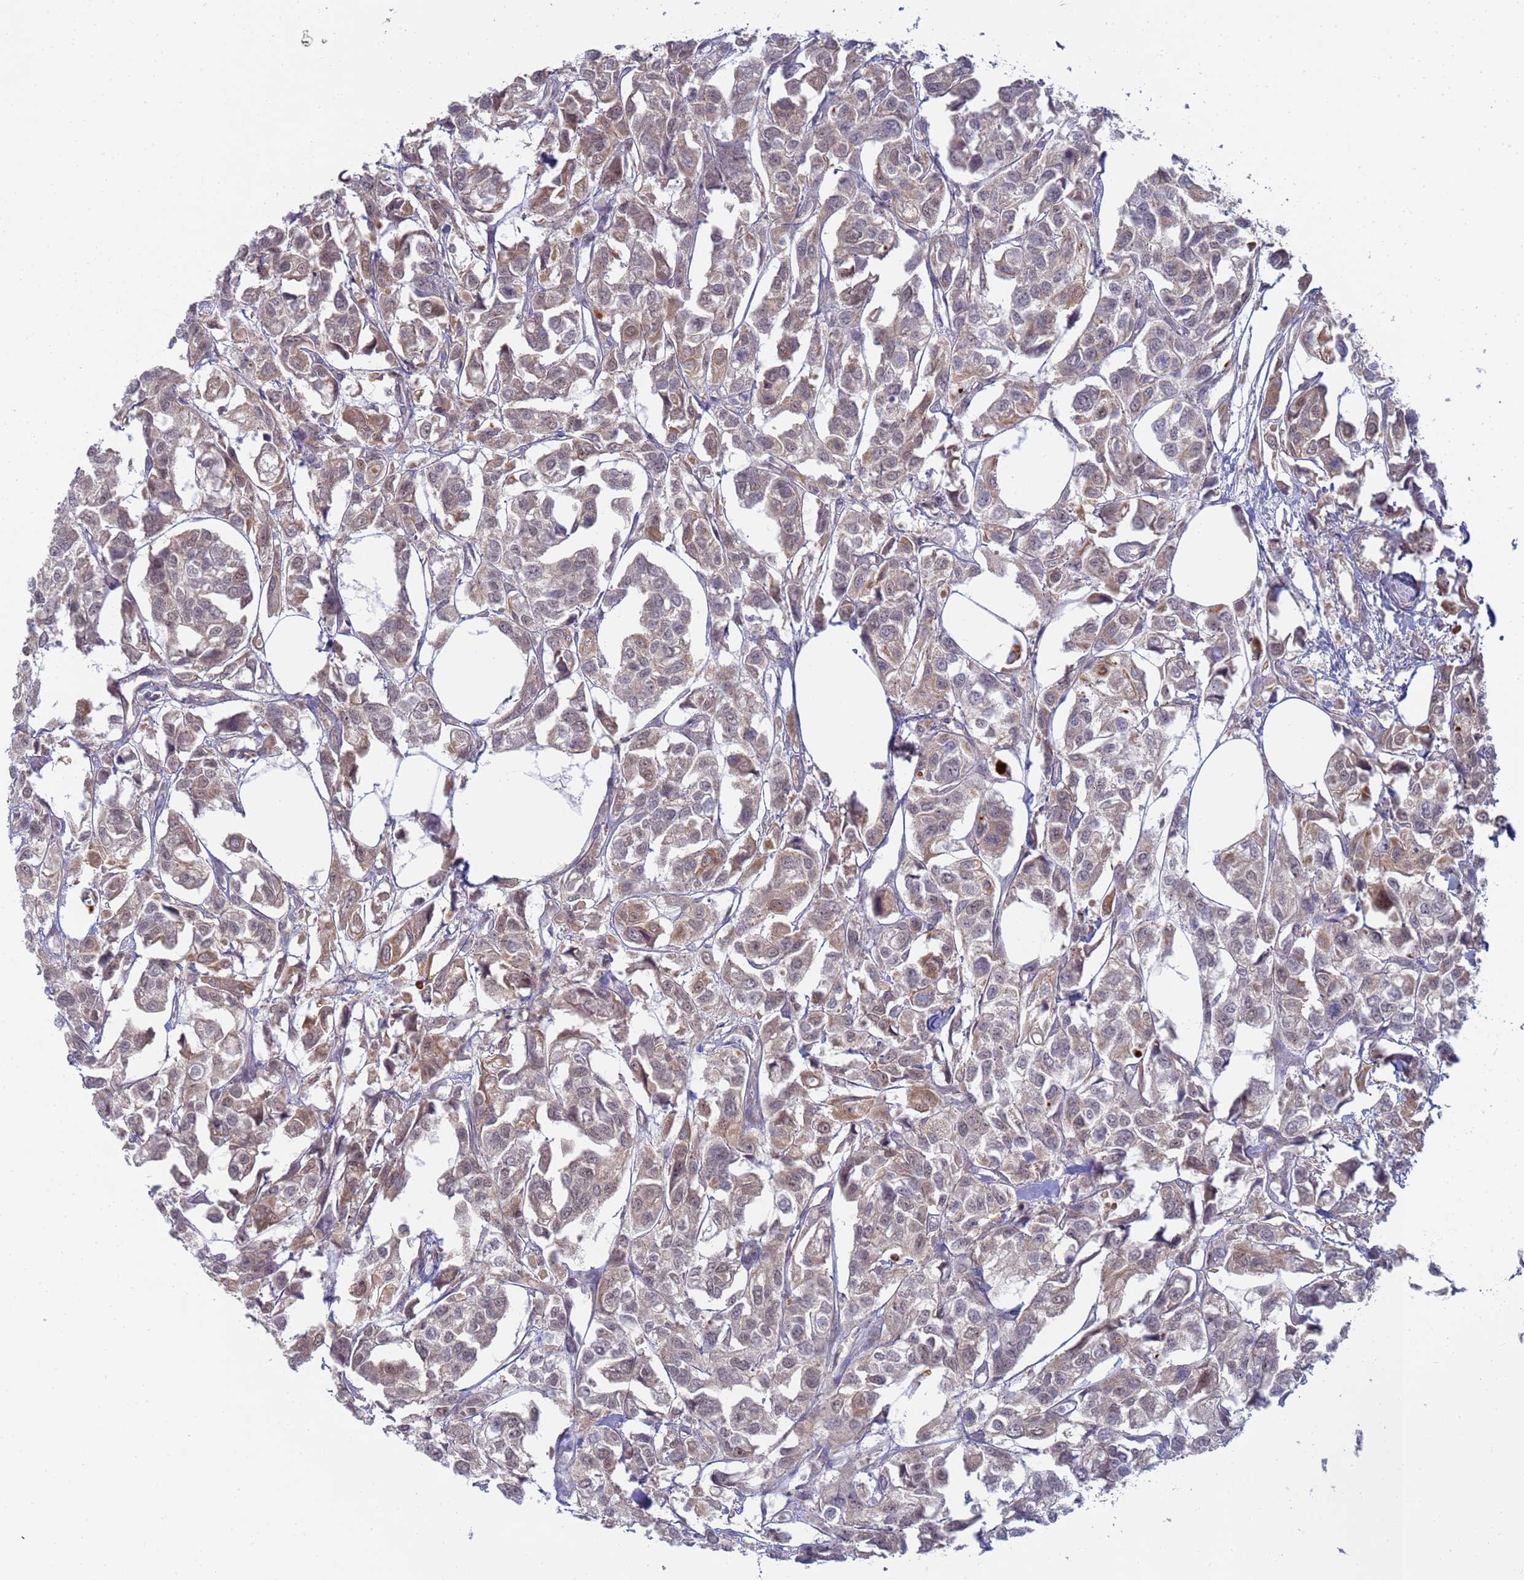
{"staining": {"intensity": "weak", "quantity": "25%-75%", "location": "cytoplasmic/membranous"}, "tissue": "urothelial cancer", "cell_type": "Tumor cells", "image_type": "cancer", "snomed": [{"axis": "morphology", "description": "Urothelial carcinoma, High grade"}, {"axis": "topography", "description": "Urinary bladder"}], "caption": "Urothelial cancer was stained to show a protein in brown. There is low levels of weak cytoplasmic/membranous staining in approximately 25%-75% of tumor cells. (IHC, brightfield microscopy, high magnification).", "gene": "SHARPIN", "patient": {"sex": "male", "age": 67}}